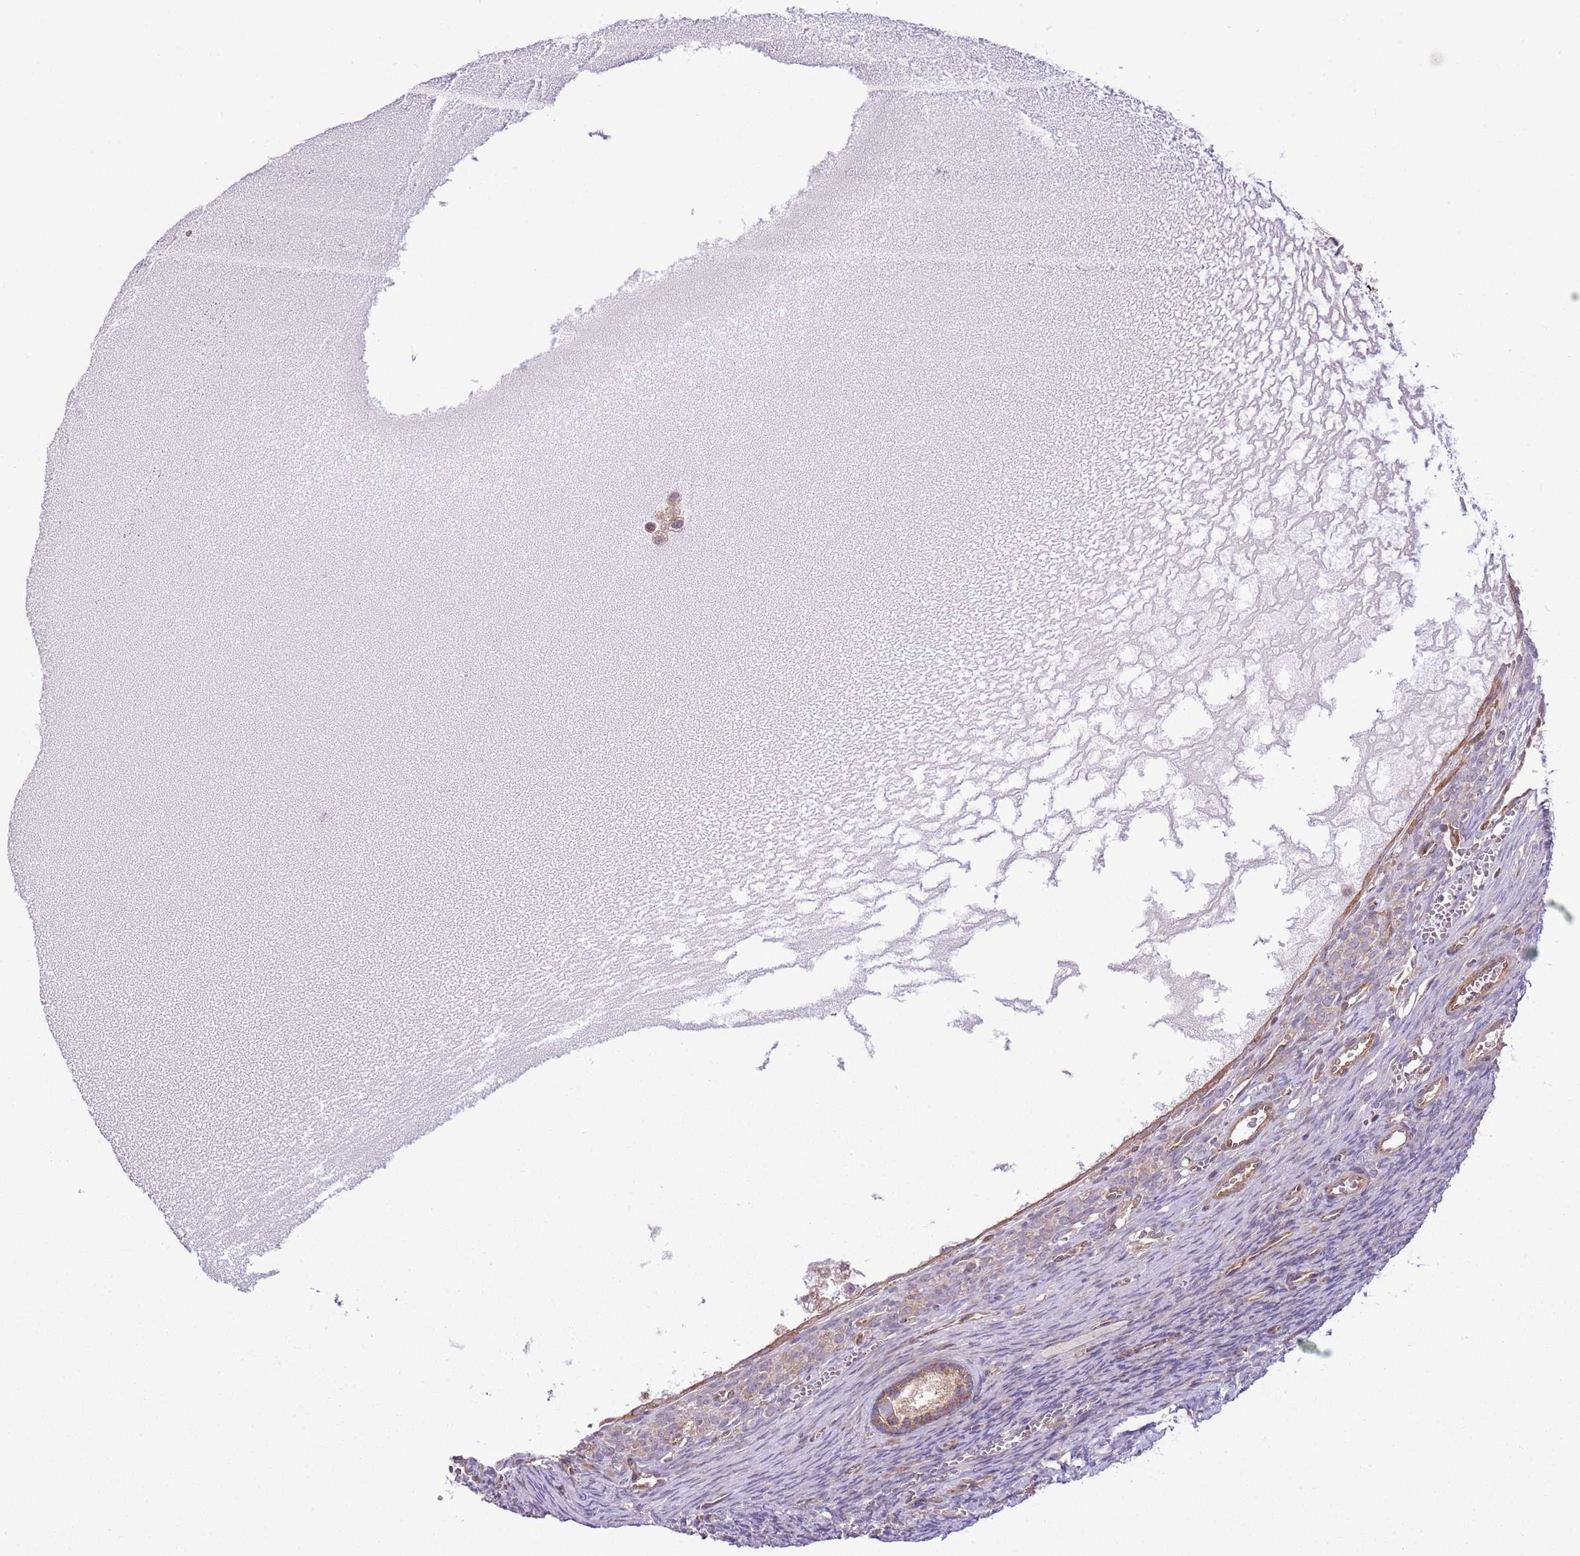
{"staining": {"intensity": "moderate", "quantity": ">75%", "location": "cytoplasmic/membranous"}, "tissue": "ovary", "cell_type": "Follicle cells", "image_type": "normal", "snomed": [{"axis": "morphology", "description": "Normal tissue, NOS"}, {"axis": "topography", "description": "Ovary"}], "caption": "The photomicrograph exhibits staining of normal ovary, revealing moderate cytoplasmic/membranous protein expression (brown color) within follicle cells. (Brightfield microscopy of DAB IHC at high magnification).", "gene": "LPIN2", "patient": {"sex": "female", "age": 39}}